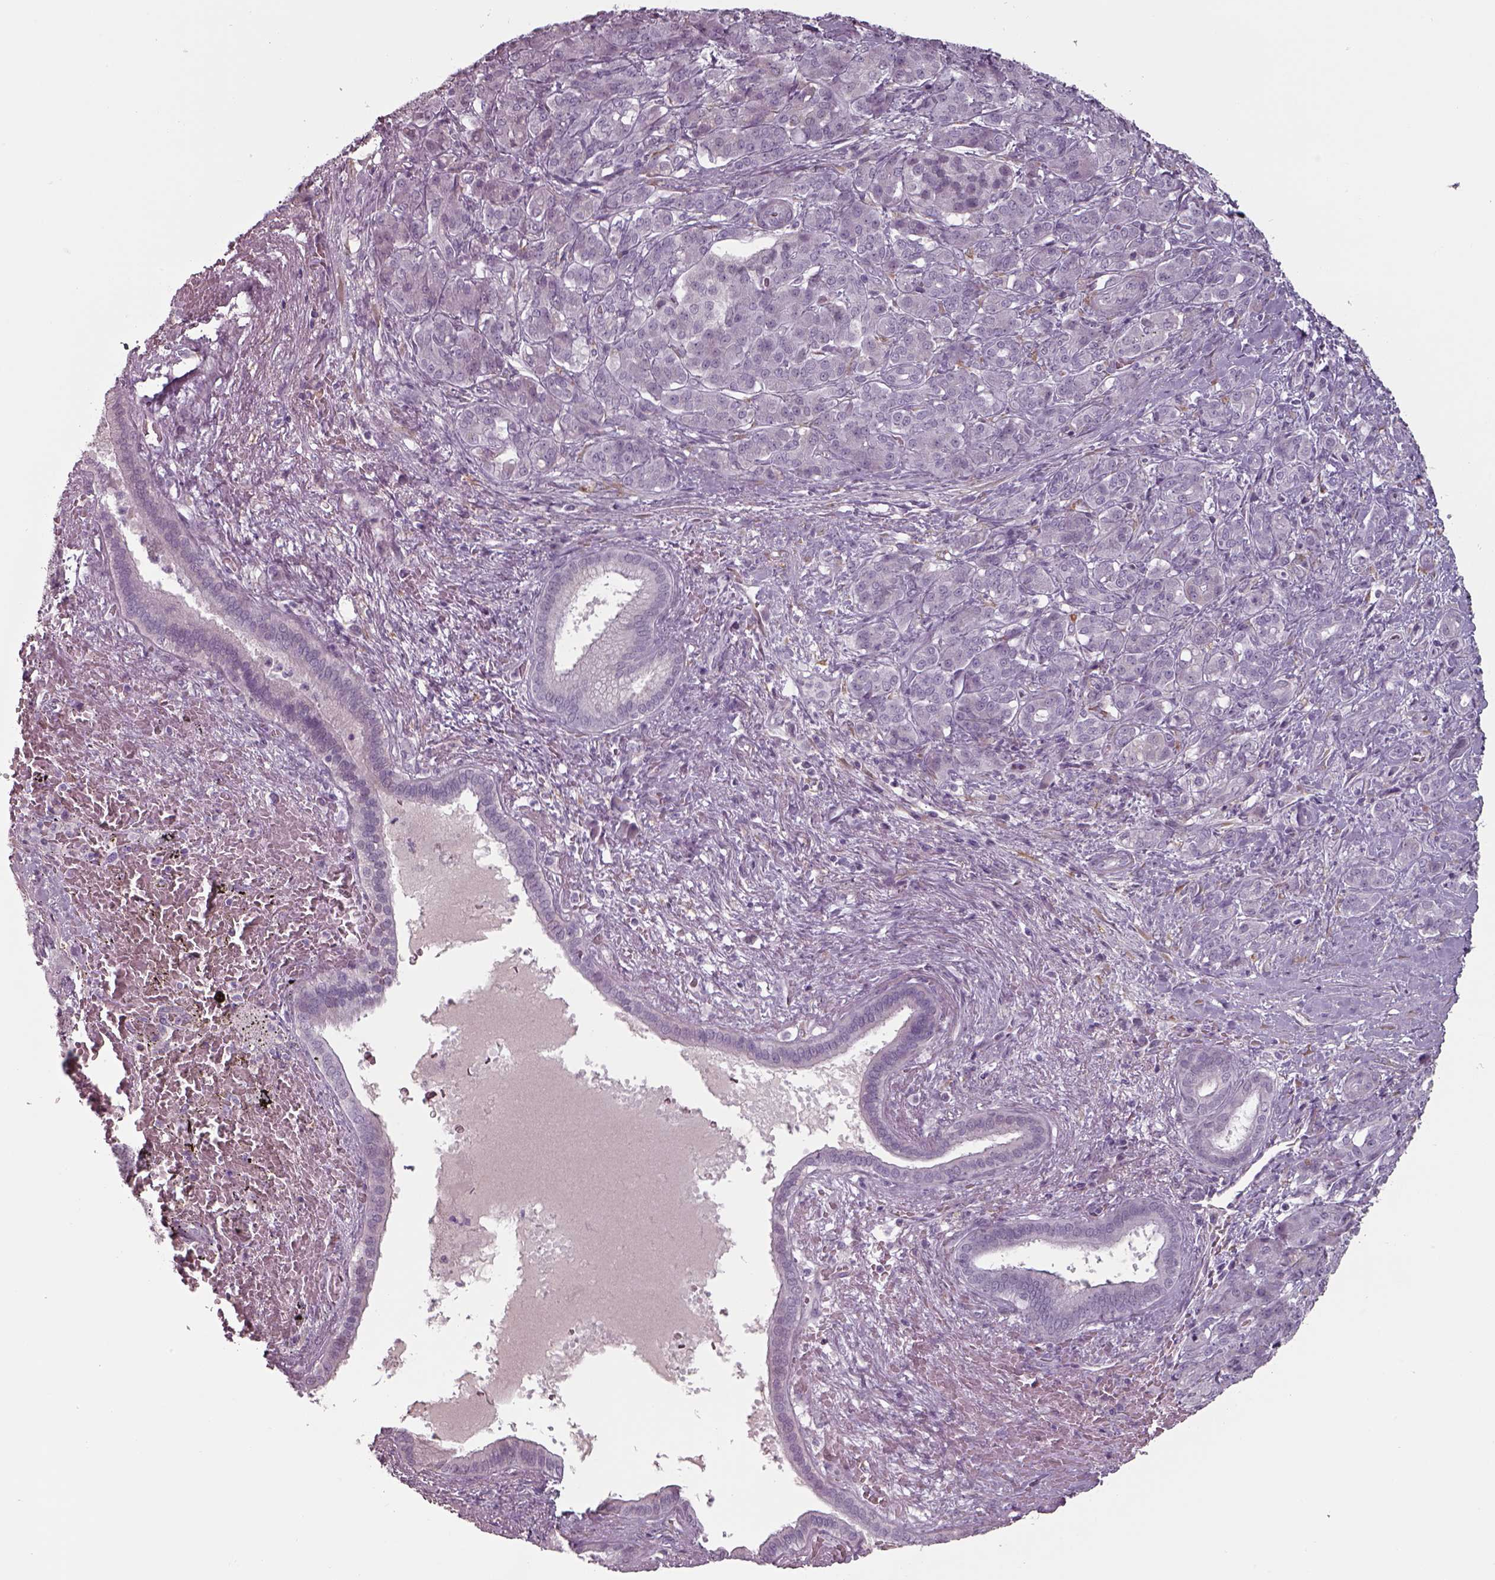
{"staining": {"intensity": "negative", "quantity": "none", "location": "none"}, "tissue": "pancreatic cancer", "cell_type": "Tumor cells", "image_type": "cancer", "snomed": [{"axis": "morphology", "description": "Normal tissue, NOS"}, {"axis": "morphology", "description": "Inflammation, NOS"}, {"axis": "morphology", "description": "Adenocarcinoma, NOS"}, {"axis": "topography", "description": "Pancreas"}], "caption": "This is an immunohistochemistry histopathology image of human pancreatic cancer. There is no staining in tumor cells.", "gene": "SEPTIN14", "patient": {"sex": "male", "age": 57}}